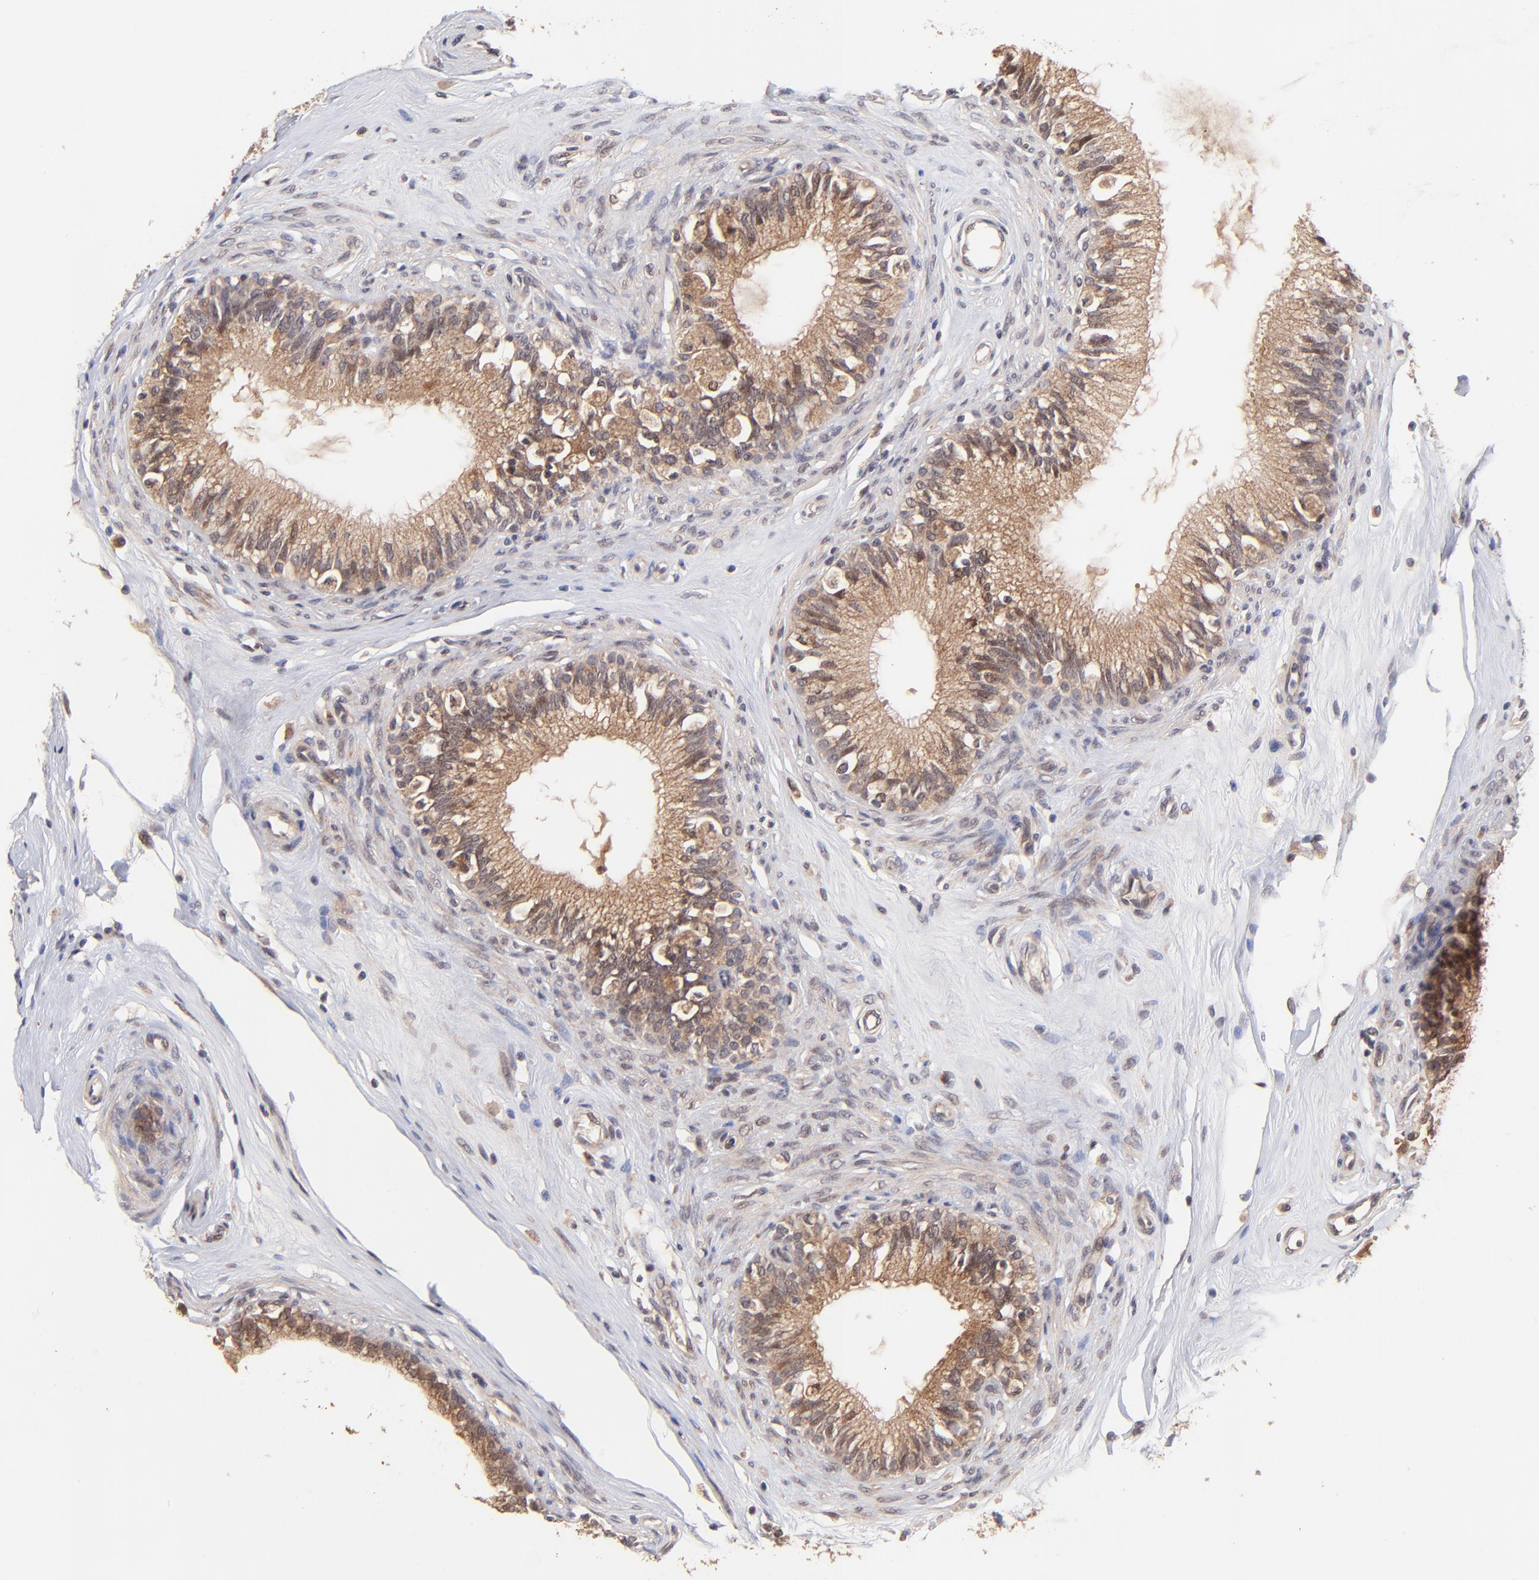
{"staining": {"intensity": "moderate", "quantity": ">75%", "location": "cytoplasmic/membranous"}, "tissue": "epididymis", "cell_type": "Glandular cells", "image_type": "normal", "snomed": [{"axis": "morphology", "description": "Normal tissue, NOS"}, {"axis": "morphology", "description": "Inflammation, NOS"}, {"axis": "topography", "description": "Epididymis"}], "caption": "Normal epididymis displays moderate cytoplasmic/membranous positivity in approximately >75% of glandular cells, visualized by immunohistochemistry.", "gene": "BAIAP2L2", "patient": {"sex": "male", "age": 84}}